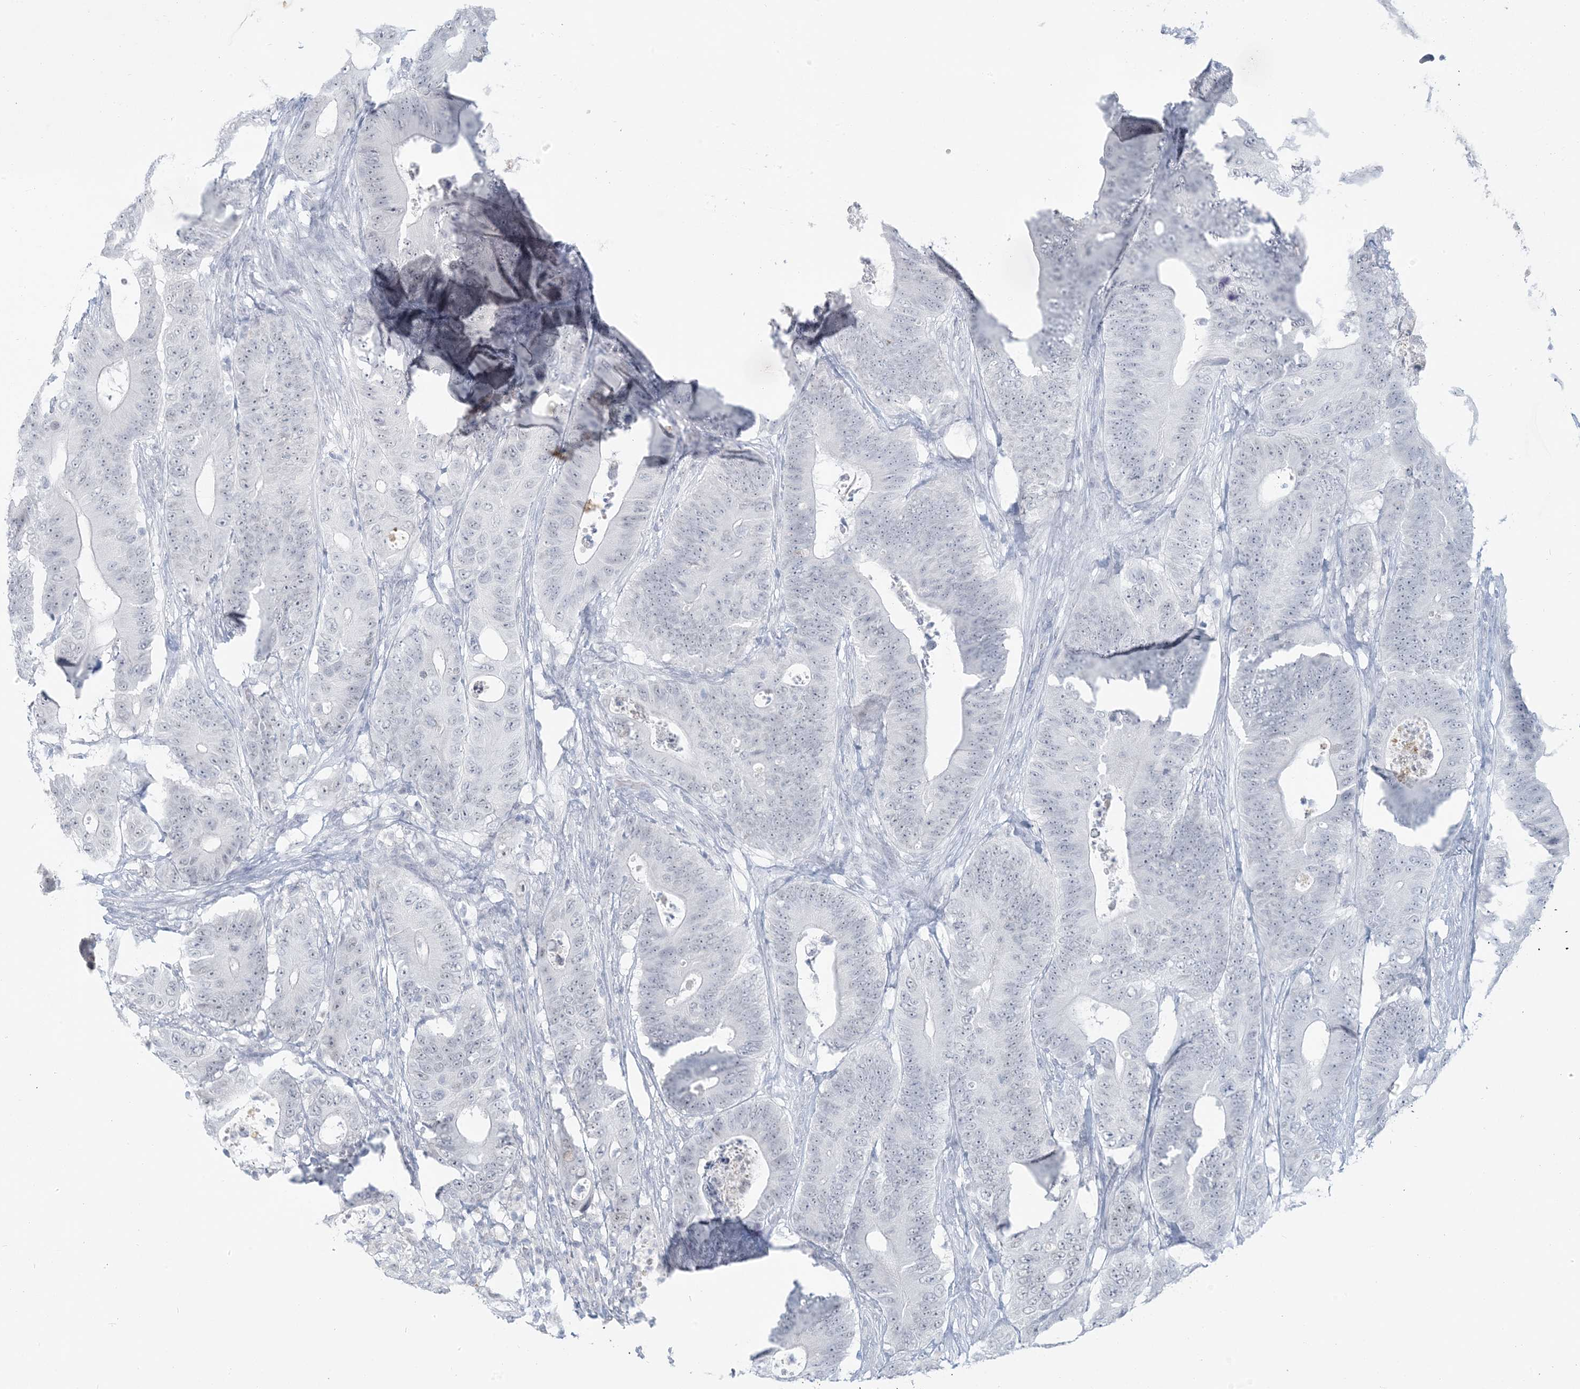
{"staining": {"intensity": "negative", "quantity": "none", "location": "none"}, "tissue": "colorectal cancer", "cell_type": "Tumor cells", "image_type": "cancer", "snomed": [{"axis": "morphology", "description": "Adenocarcinoma, NOS"}, {"axis": "topography", "description": "Colon"}], "caption": "This is a micrograph of immunohistochemistry staining of colorectal cancer (adenocarcinoma), which shows no staining in tumor cells.", "gene": "SCML1", "patient": {"sex": "male", "age": 83}}